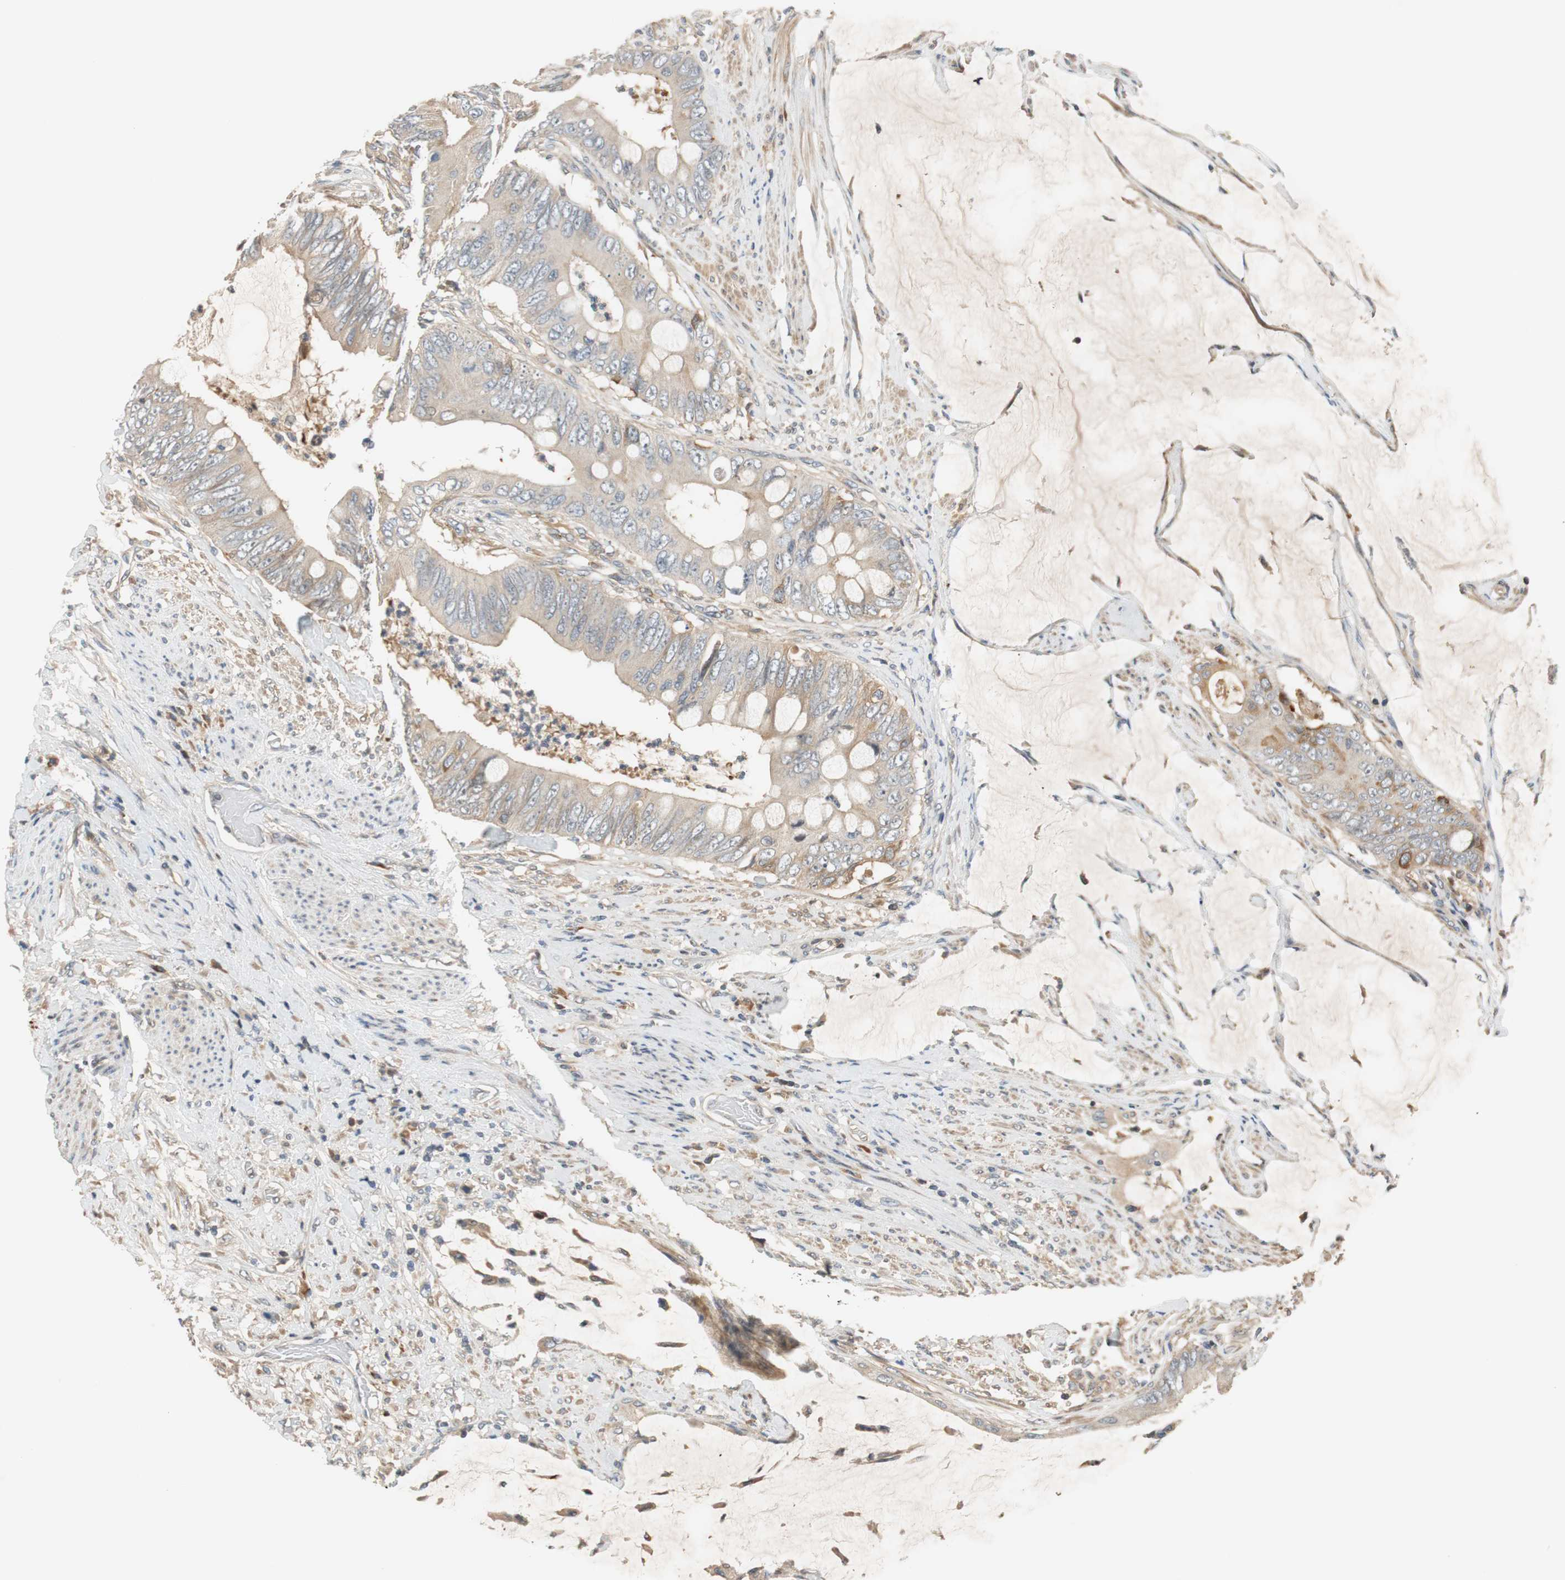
{"staining": {"intensity": "weak", "quantity": ">75%", "location": "cytoplasmic/membranous"}, "tissue": "colorectal cancer", "cell_type": "Tumor cells", "image_type": "cancer", "snomed": [{"axis": "morphology", "description": "Adenocarcinoma, NOS"}, {"axis": "topography", "description": "Rectum"}], "caption": "Immunohistochemical staining of human colorectal adenocarcinoma shows weak cytoplasmic/membranous protein expression in about >75% of tumor cells.", "gene": "C4A", "patient": {"sex": "female", "age": 77}}